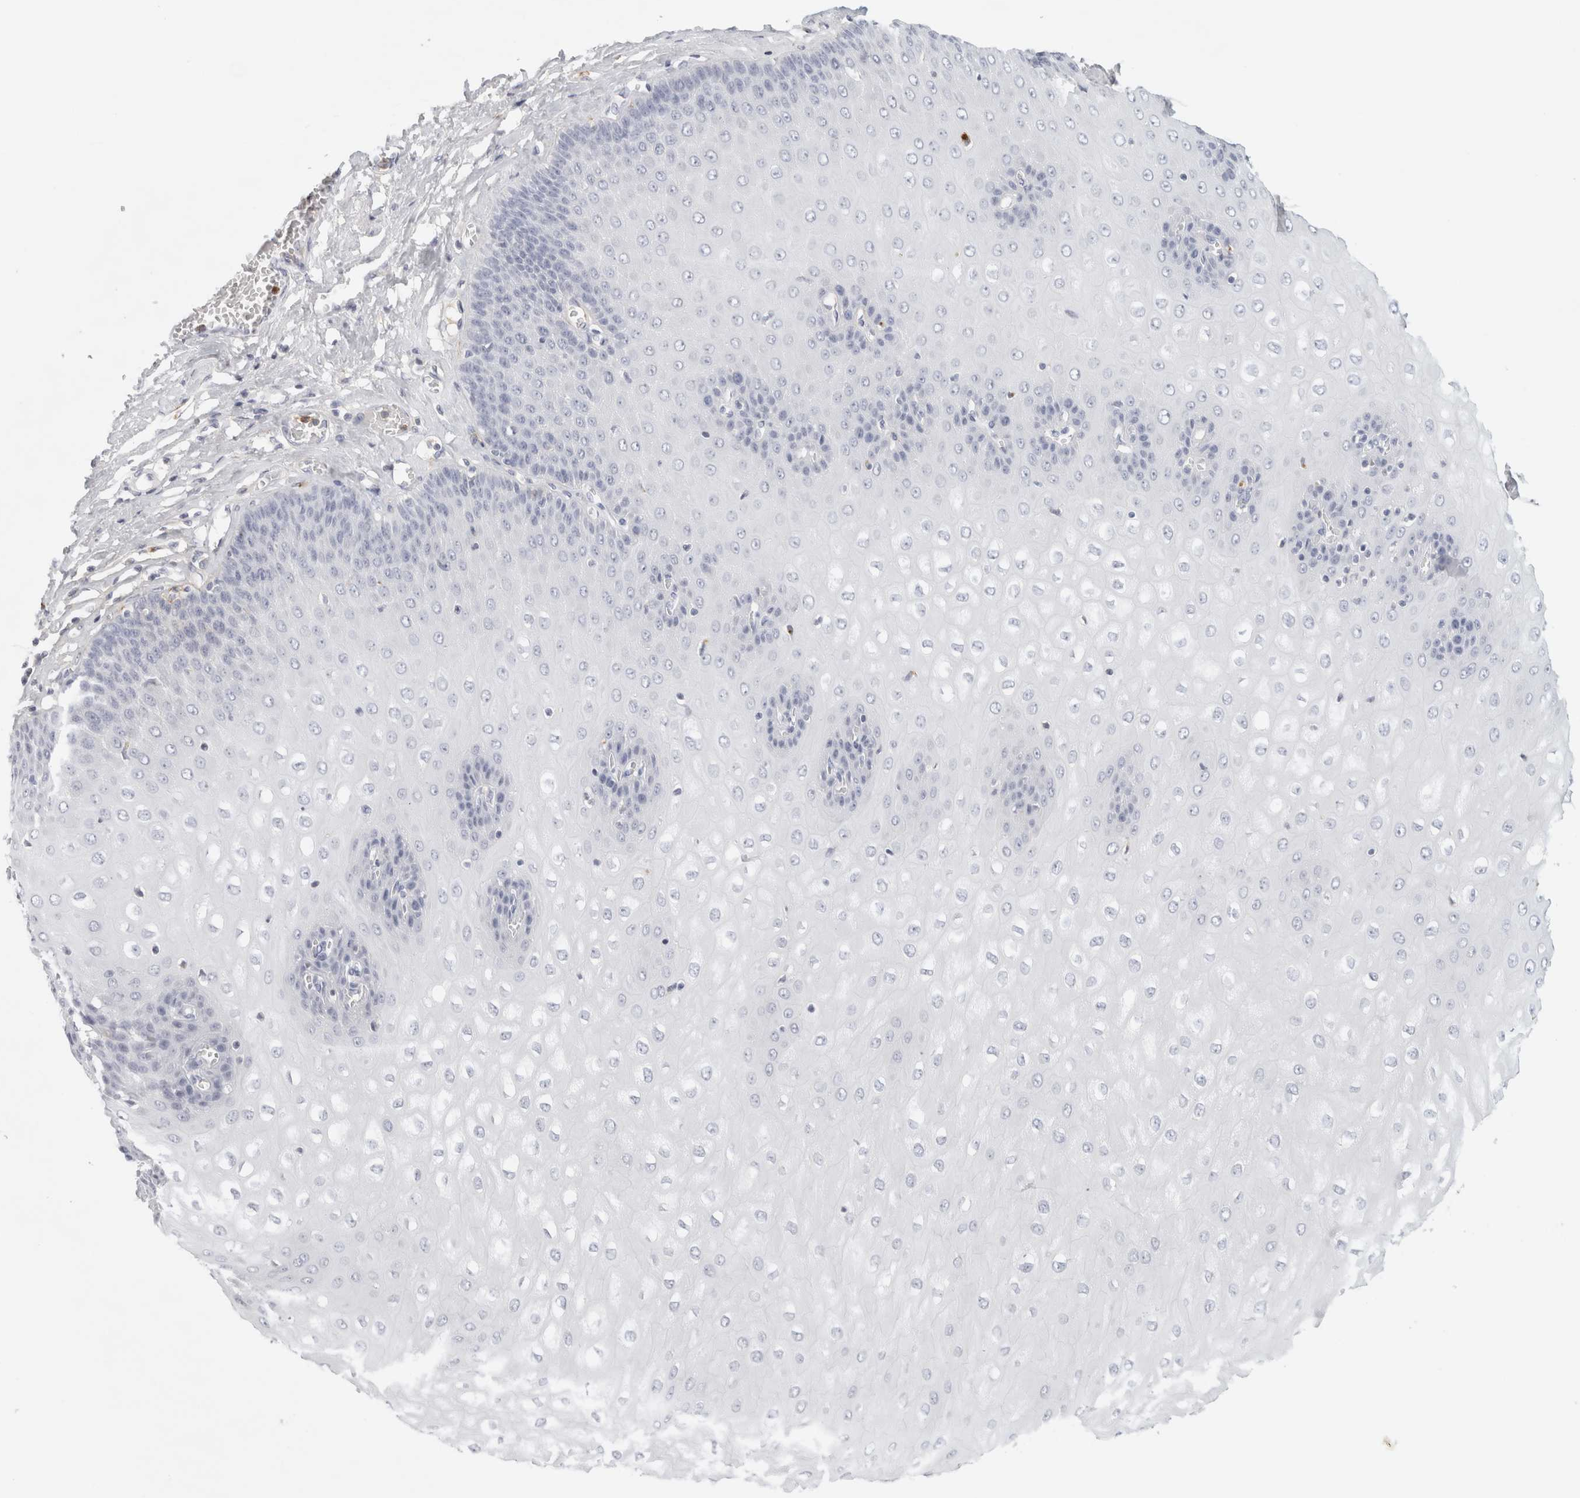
{"staining": {"intensity": "negative", "quantity": "none", "location": "none"}, "tissue": "esophagus", "cell_type": "Squamous epithelial cells", "image_type": "normal", "snomed": [{"axis": "morphology", "description": "Normal tissue, NOS"}, {"axis": "topography", "description": "Esophagus"}], "caption": "High magnification brightfield microscopy of benign esophagus stained with DAB (3,3'-diaminobenzidine) (brown) and counterstained with hematoxylin (blue): squamous epithelial cells show no significant staining.", "gene": "FGL2", "patient": {"sex": "male", "age": 60}}